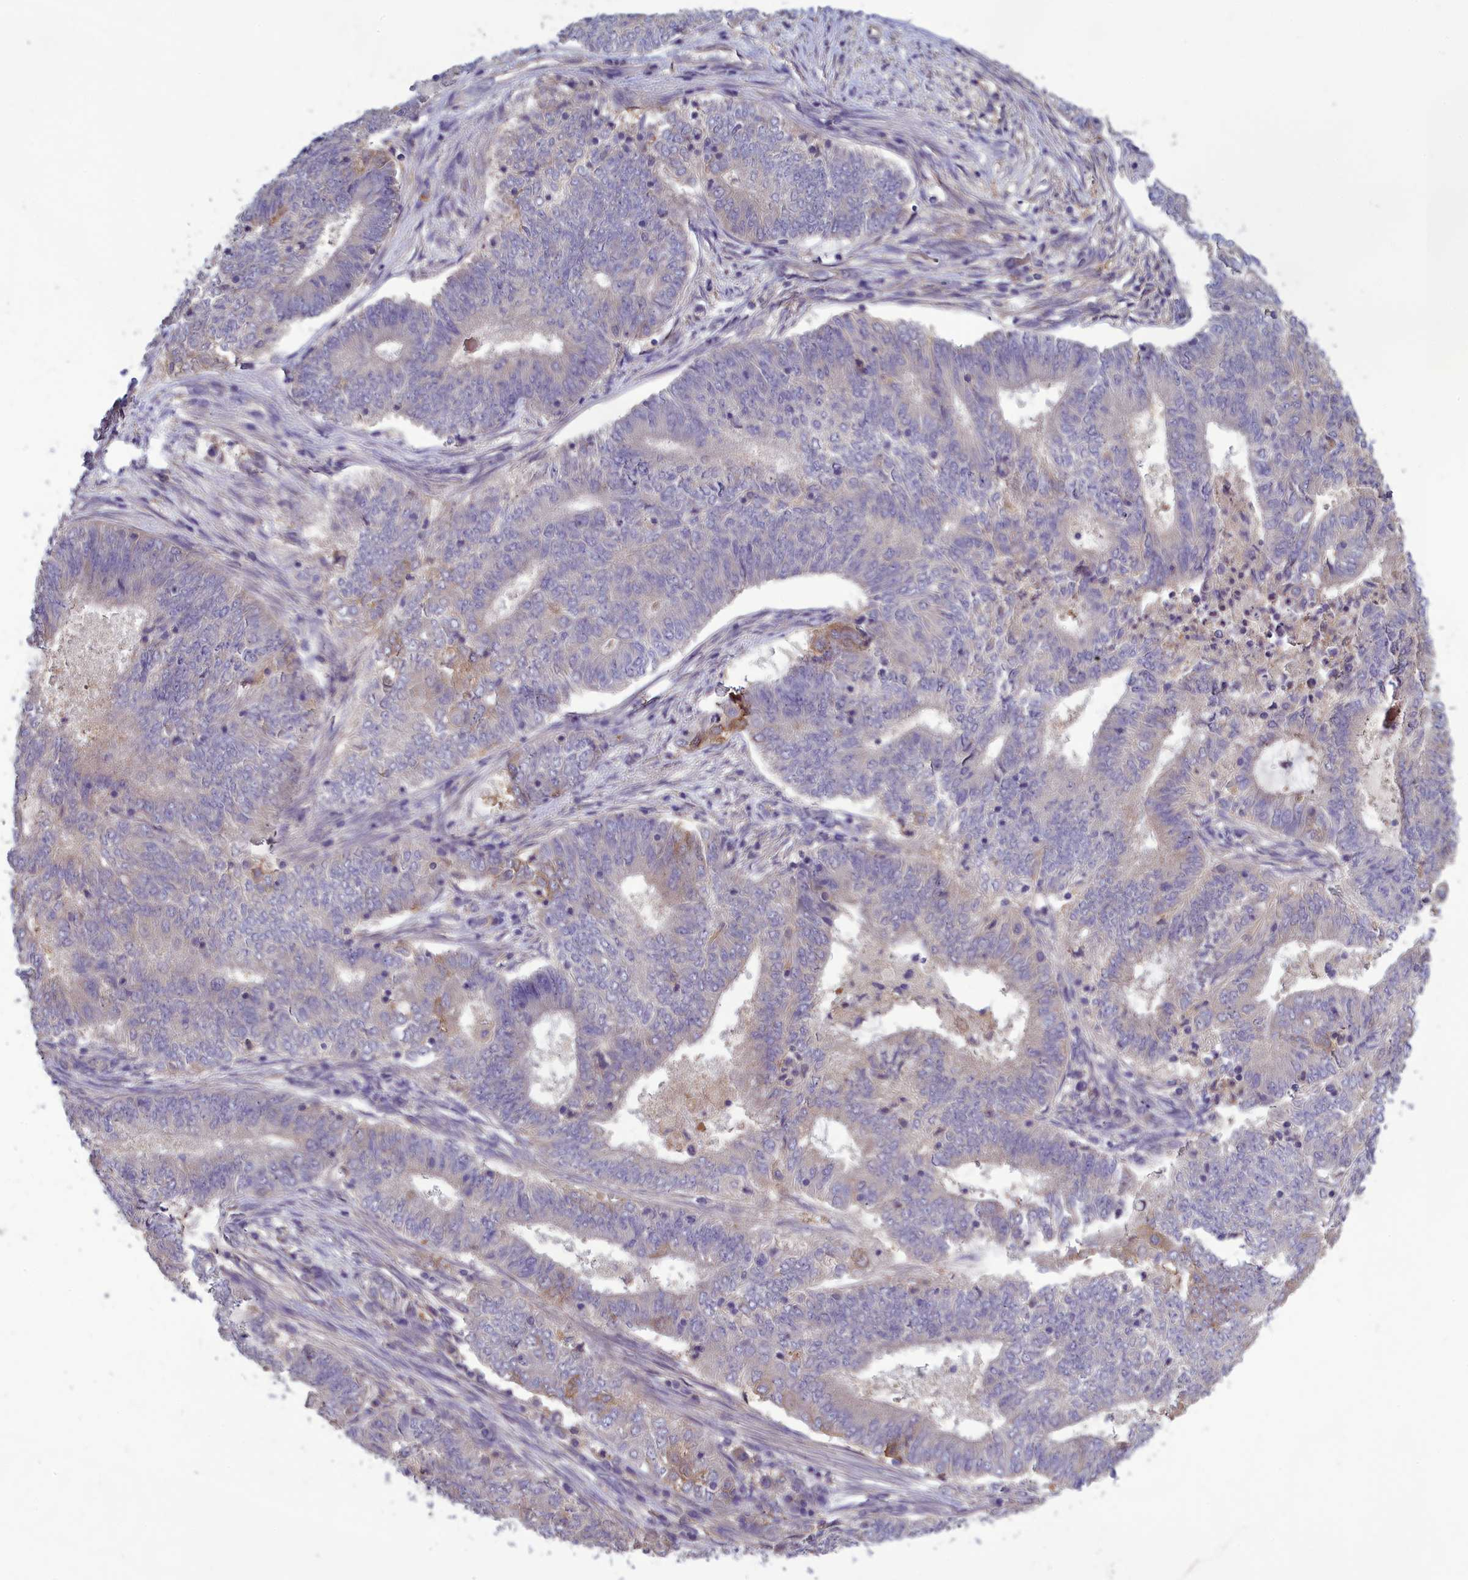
{"staining": {"intensity": "weak", "quantity": "<25%", "location": "cytoplasmic/membranous"}, "tissue": "endometrial cancer", "cell_type": "Tumor cells", "image_type": "cancer", "snomed": [{"axis": "morphology", "description": "Adenocarcinoma, NOS"}, {"axis": "topography", "description": "Endometrium"}], "caption": "IHC histopathology image of neoplastic tissue: human endometrial cancer stained with DAB demonstrates no significant protein staining in tumor cells.", "gene": "HECA", "patient": {"sex": "female", "age": 62}}